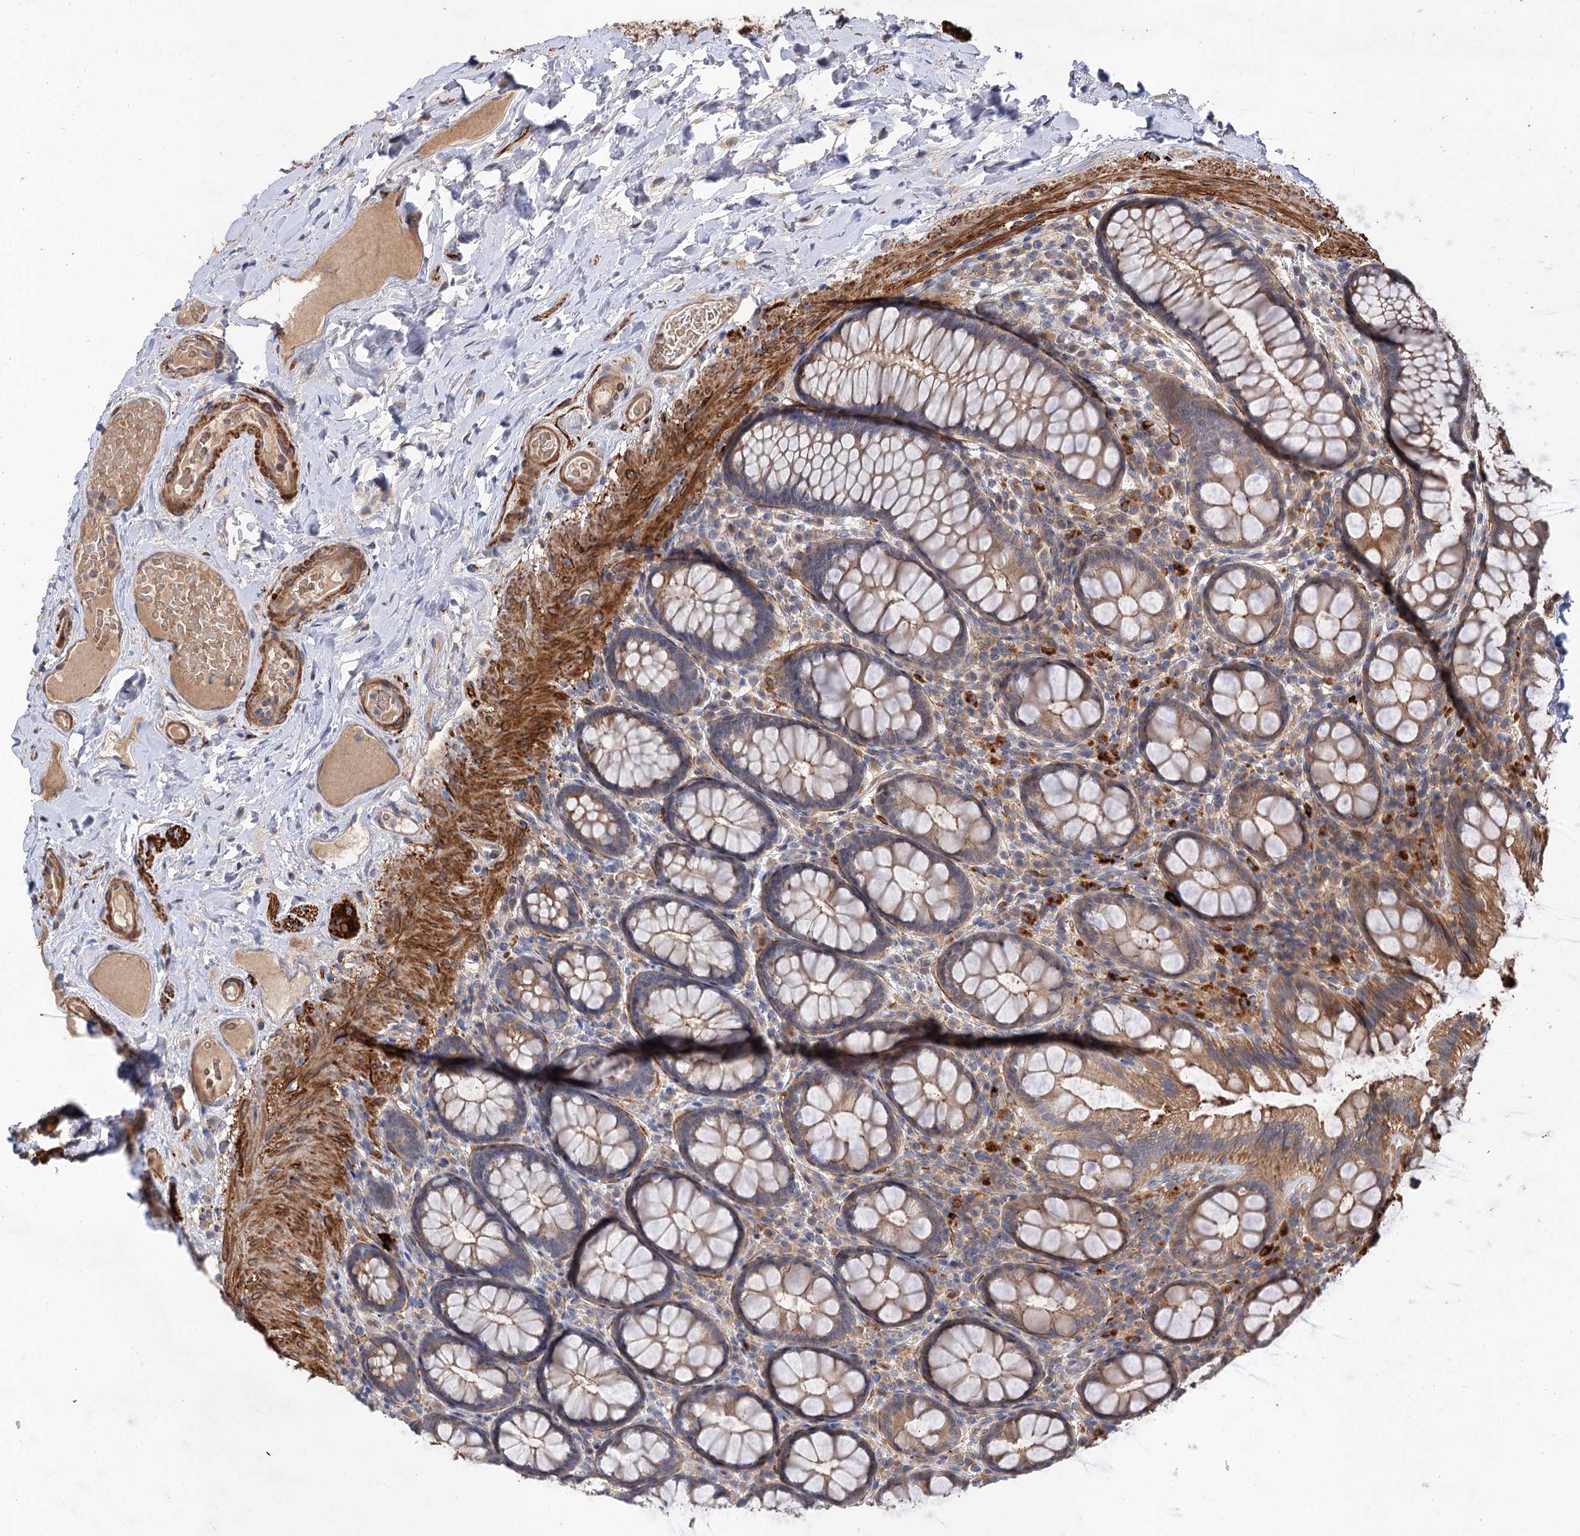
{"staining": {"intensity": "moderate", "quantity": ">75%", "location": "cytoplasmic/membranous"}, "tissue": "rectum", "cell_type": "Glandular cells", "image_type": "normal", "snomed": [{"axis": "morphology", "description": "Normal tissue, NOS"}, {"axis": "topography", "description": "Rectum"}], "caption": "Protein staining exhibits moderate cytoplasmic/membranous positivity in about >75% of glandular cells in benign rectum.", "gene": "FBXW8", "patient": {"sex": "male", "age": 83}}